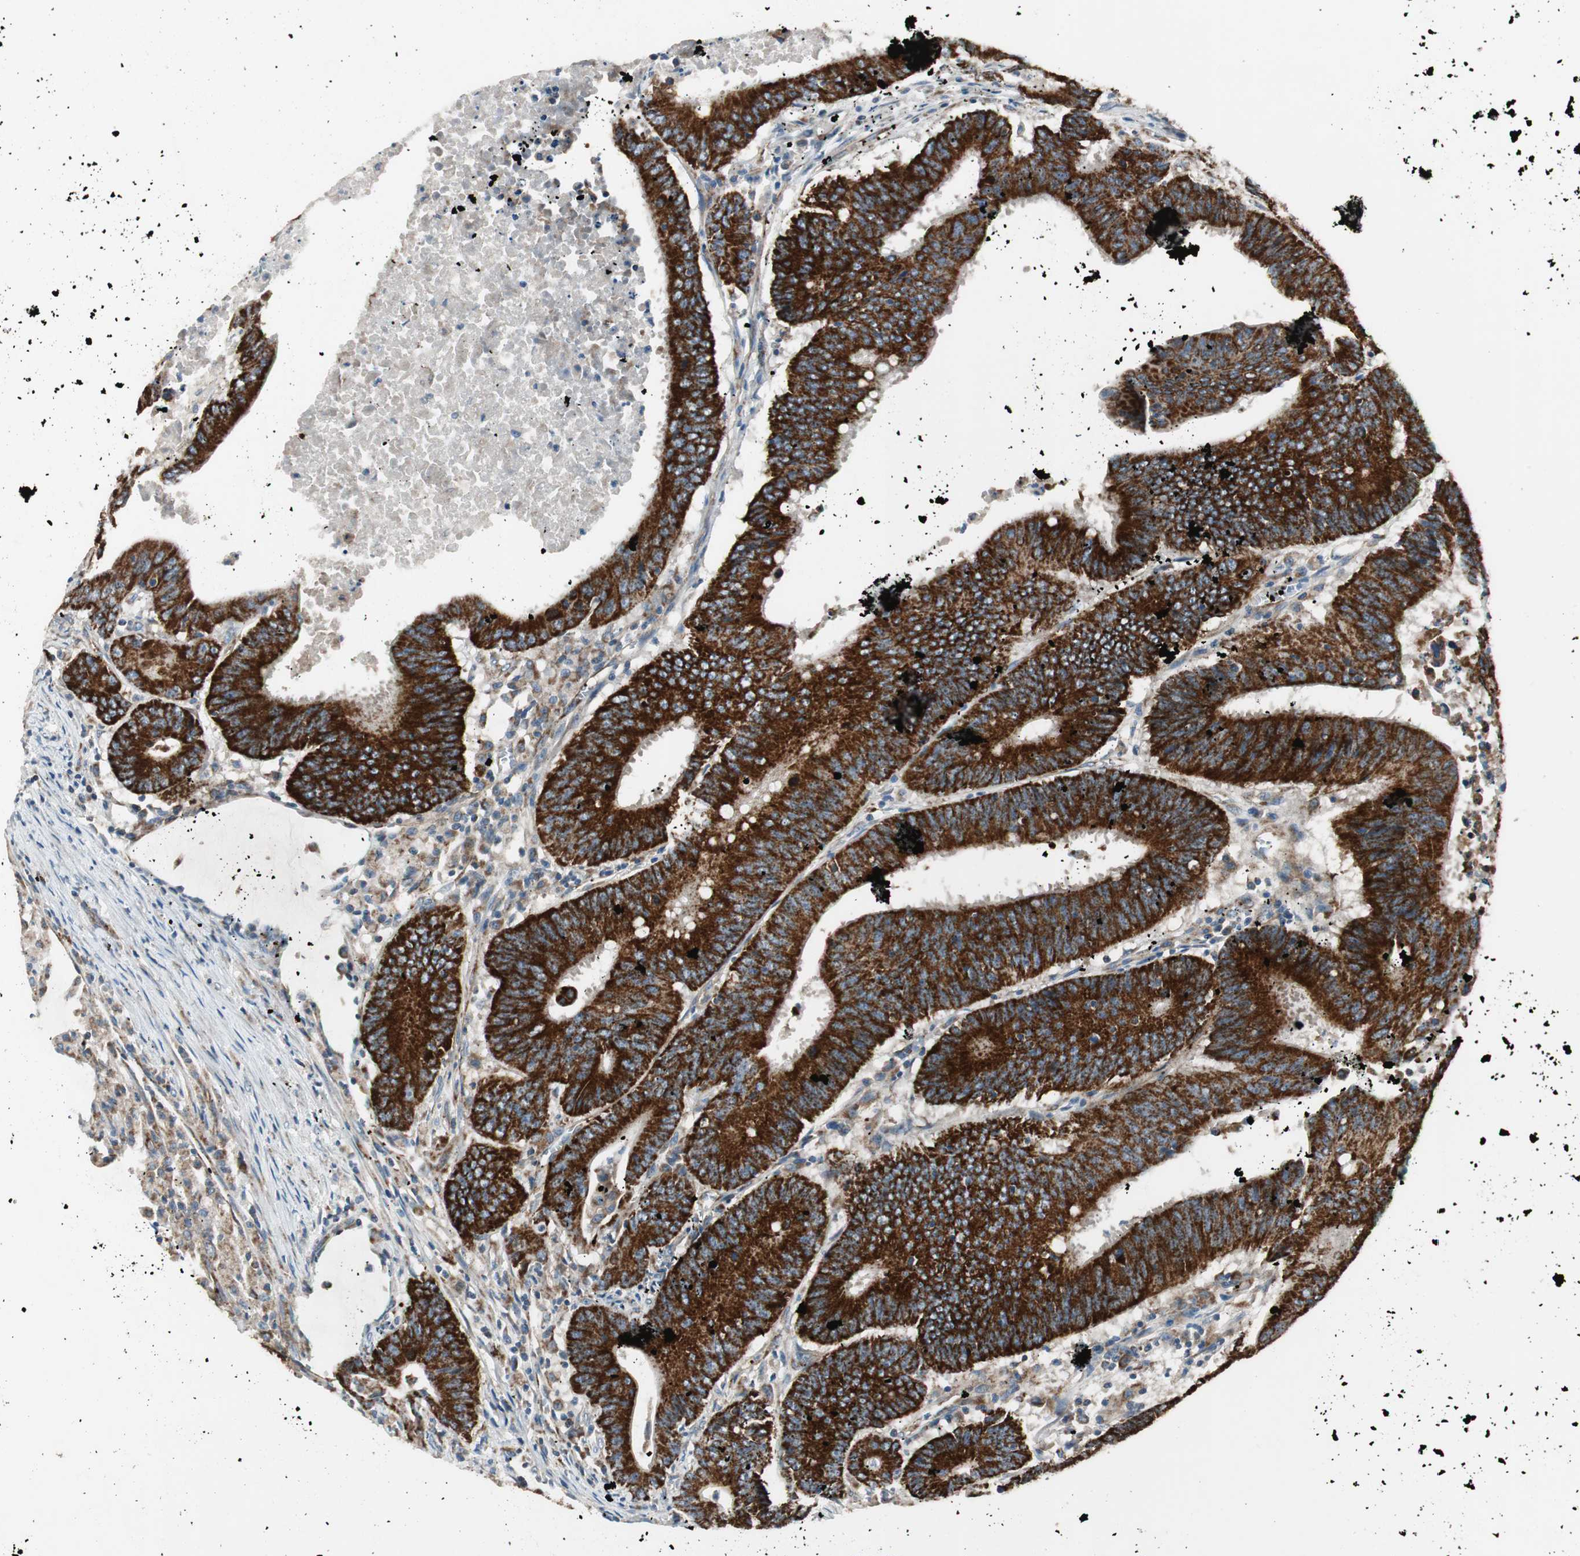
{"staining": {"intensity": "strong", "quantity": ">75%", "location": "cytoplasmic/membranous"}, "tissue": "colorectal cancer", "cell_type": "Tumor cells", "image_type": "cancer", "snomed": [{"axis": "morphology", "description": "Adenocarcinoma, NOS"}, {"axis": "topography", "description": "Colon"}], "caption": "Protein staining of colorectal adenocarcinoma tissue reveals strong cytoplasmic/membranous expression in about >75% of tumor cells.", "gene": "AKAP1", "patient": {"sex": "male", "age": 45}}